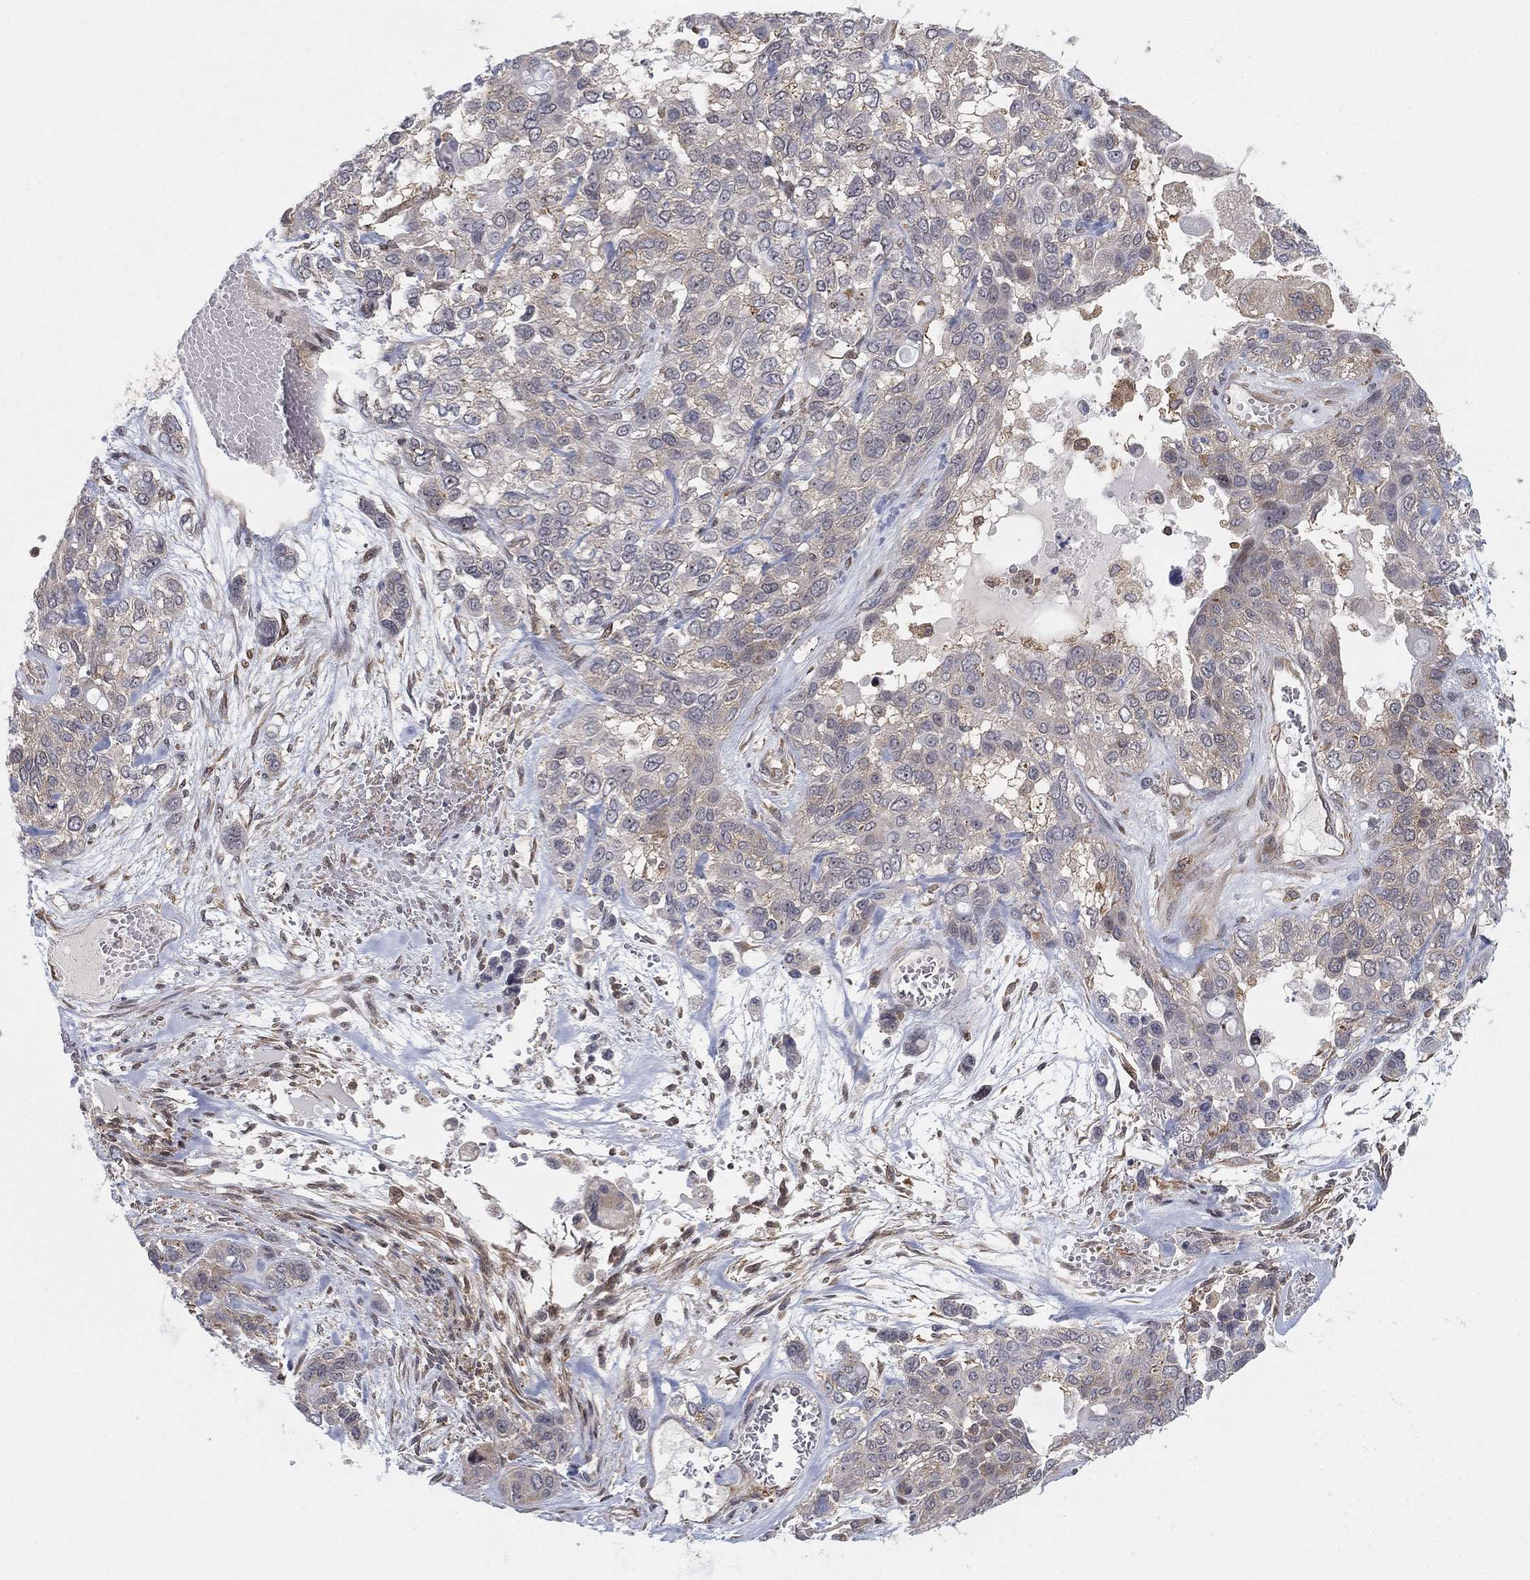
{"staining": {"intensity": "negative", "quantity": "none", "location": "none"}, "tissue": "lung cancer", "cell_type": "Tumor cells", "image_type": "cancer", "snomed": [{"axis": "morphology", "description": "Squamous cell carcinoma, NOS"}, {"axis": "topography", "description": "Lung"}], "caption": "The histopathology image reveals no significant expression in tumor cells of lung cancer (squamous cell carcinoma). The staining is performed using DAB (3,3'-diaminobenzidine) brown chromogen with nuclei counter-stained in using hematoxylin.", "gene": "TMTC4", "patient": {"sex": "female", "age": 70}}